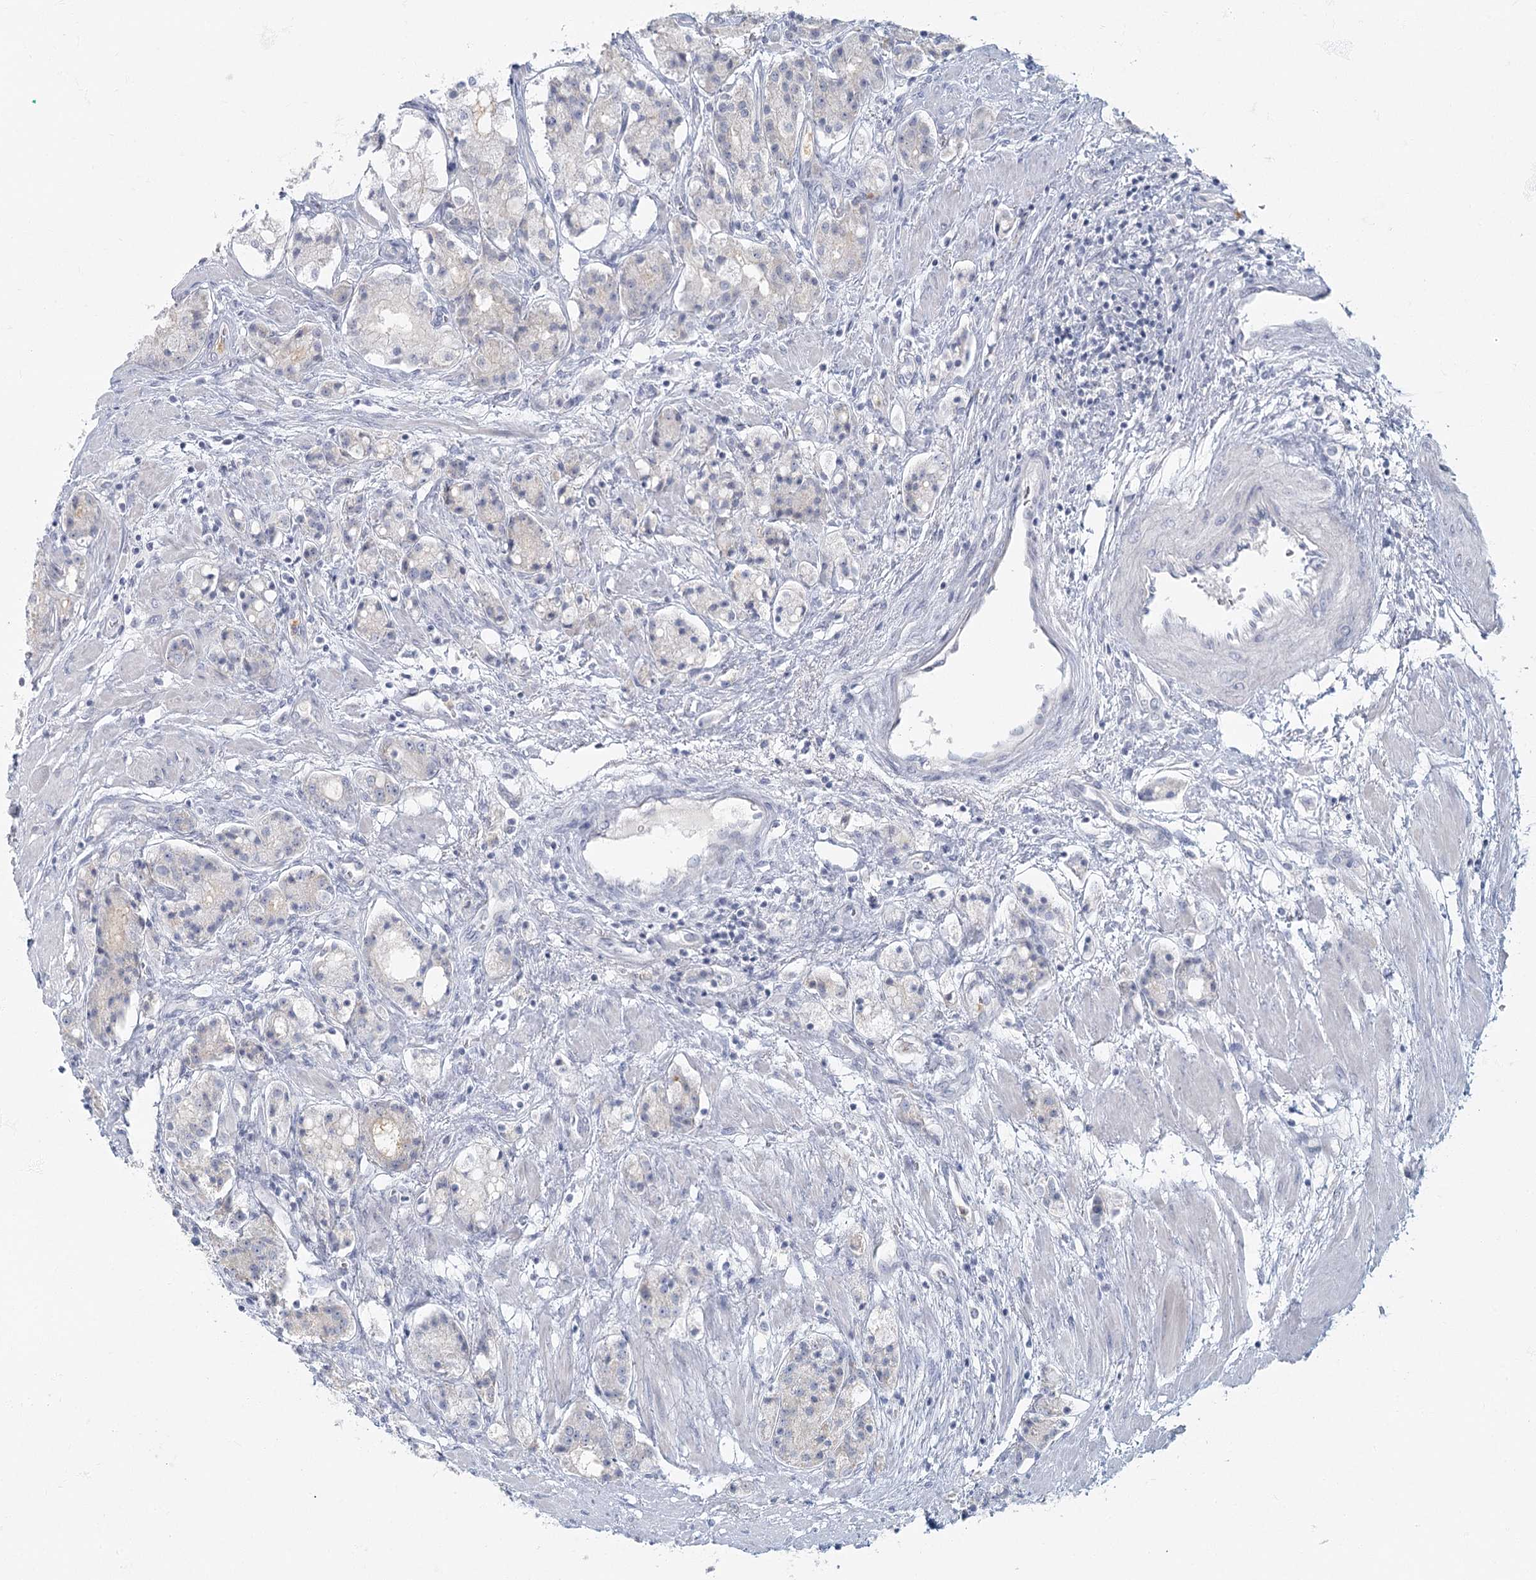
{"staining": {"intensity": "negative", "quantity": "none", "location": "none"}, "tissue": "prostate cancer", "cell_type": "Tumor cells", "image_type": "cancer", "snomed": [{"axis": "morphology", "description": "Adenocarcinoma, High grade"}, {"axis": "topography", "description": "Prostate"}], "caption": "Tumor cells show no significant protein staining in prostate cancer (adenocarcinoma (high-grade)).", "gene": "FAM110C", "patient": {"sex": "male", "age": 60}}